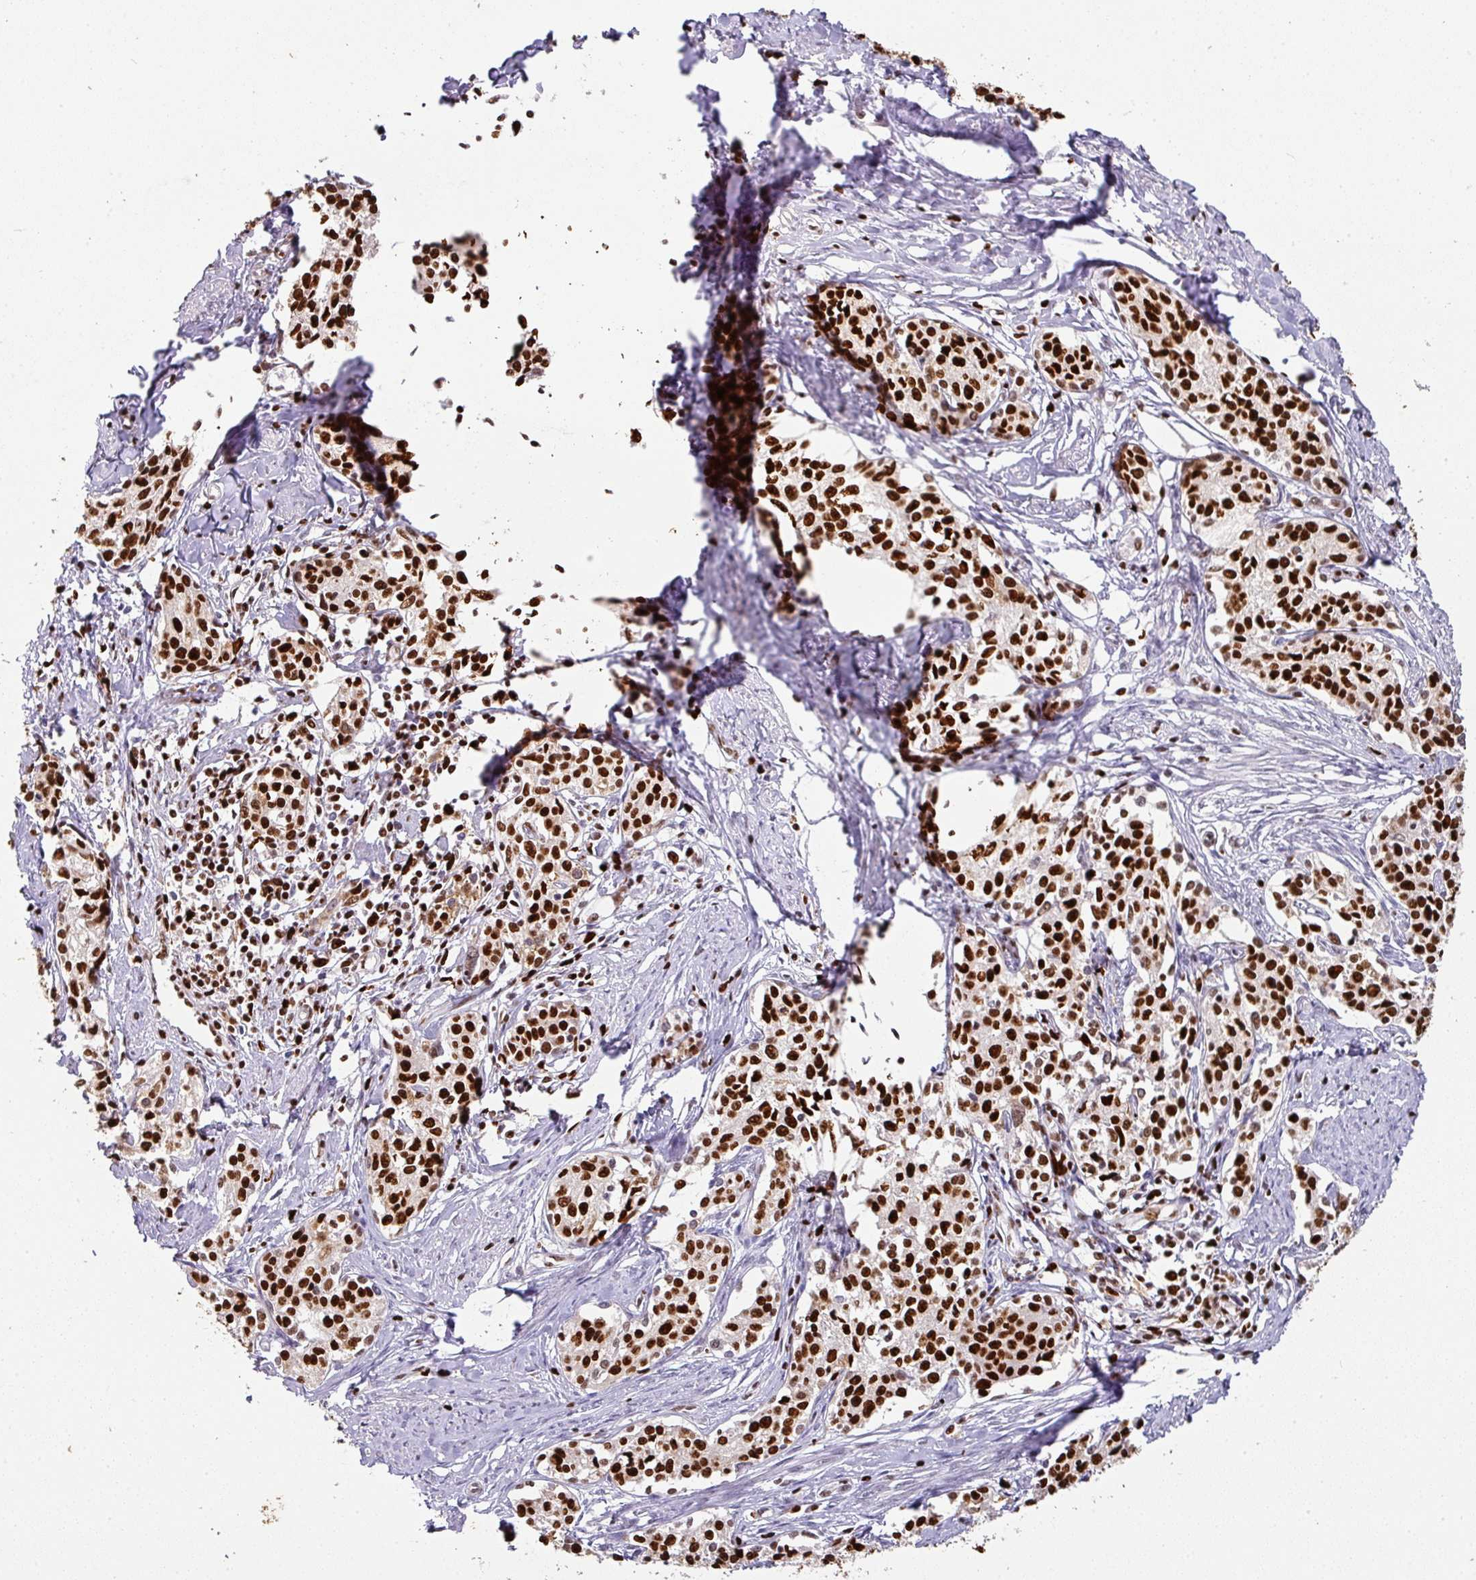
{"staining": {"intensity": "strong", "quantity": ">75%", "location": "nuclear"}, "tissue": "cervical cancer", "cell_type": "Tumor cells", "image_type": "cancer", "snomed": [{"axis": "morphology", "description": "Squamous cell carcinoma, NOS"}, {"axis": "morphology", "description": "Adenocarcinoma, NOS"}, {"axis": "topography", "description": "Cervix"}], "caption": "DAB (3,3'-diaminobenzidine) immunohistochemical staining of human cervical cancer (squamous cell carcinoma) demonstrates strong nuclear protein staining in about >75% of tumor cells. The staining is performed using DAB brown chromogen to label protein expression. The nuclei are counter-stained blue using hematoxylin.", "gene": "SAMHD1", "patient": {"sex": "female", "age": 52}}